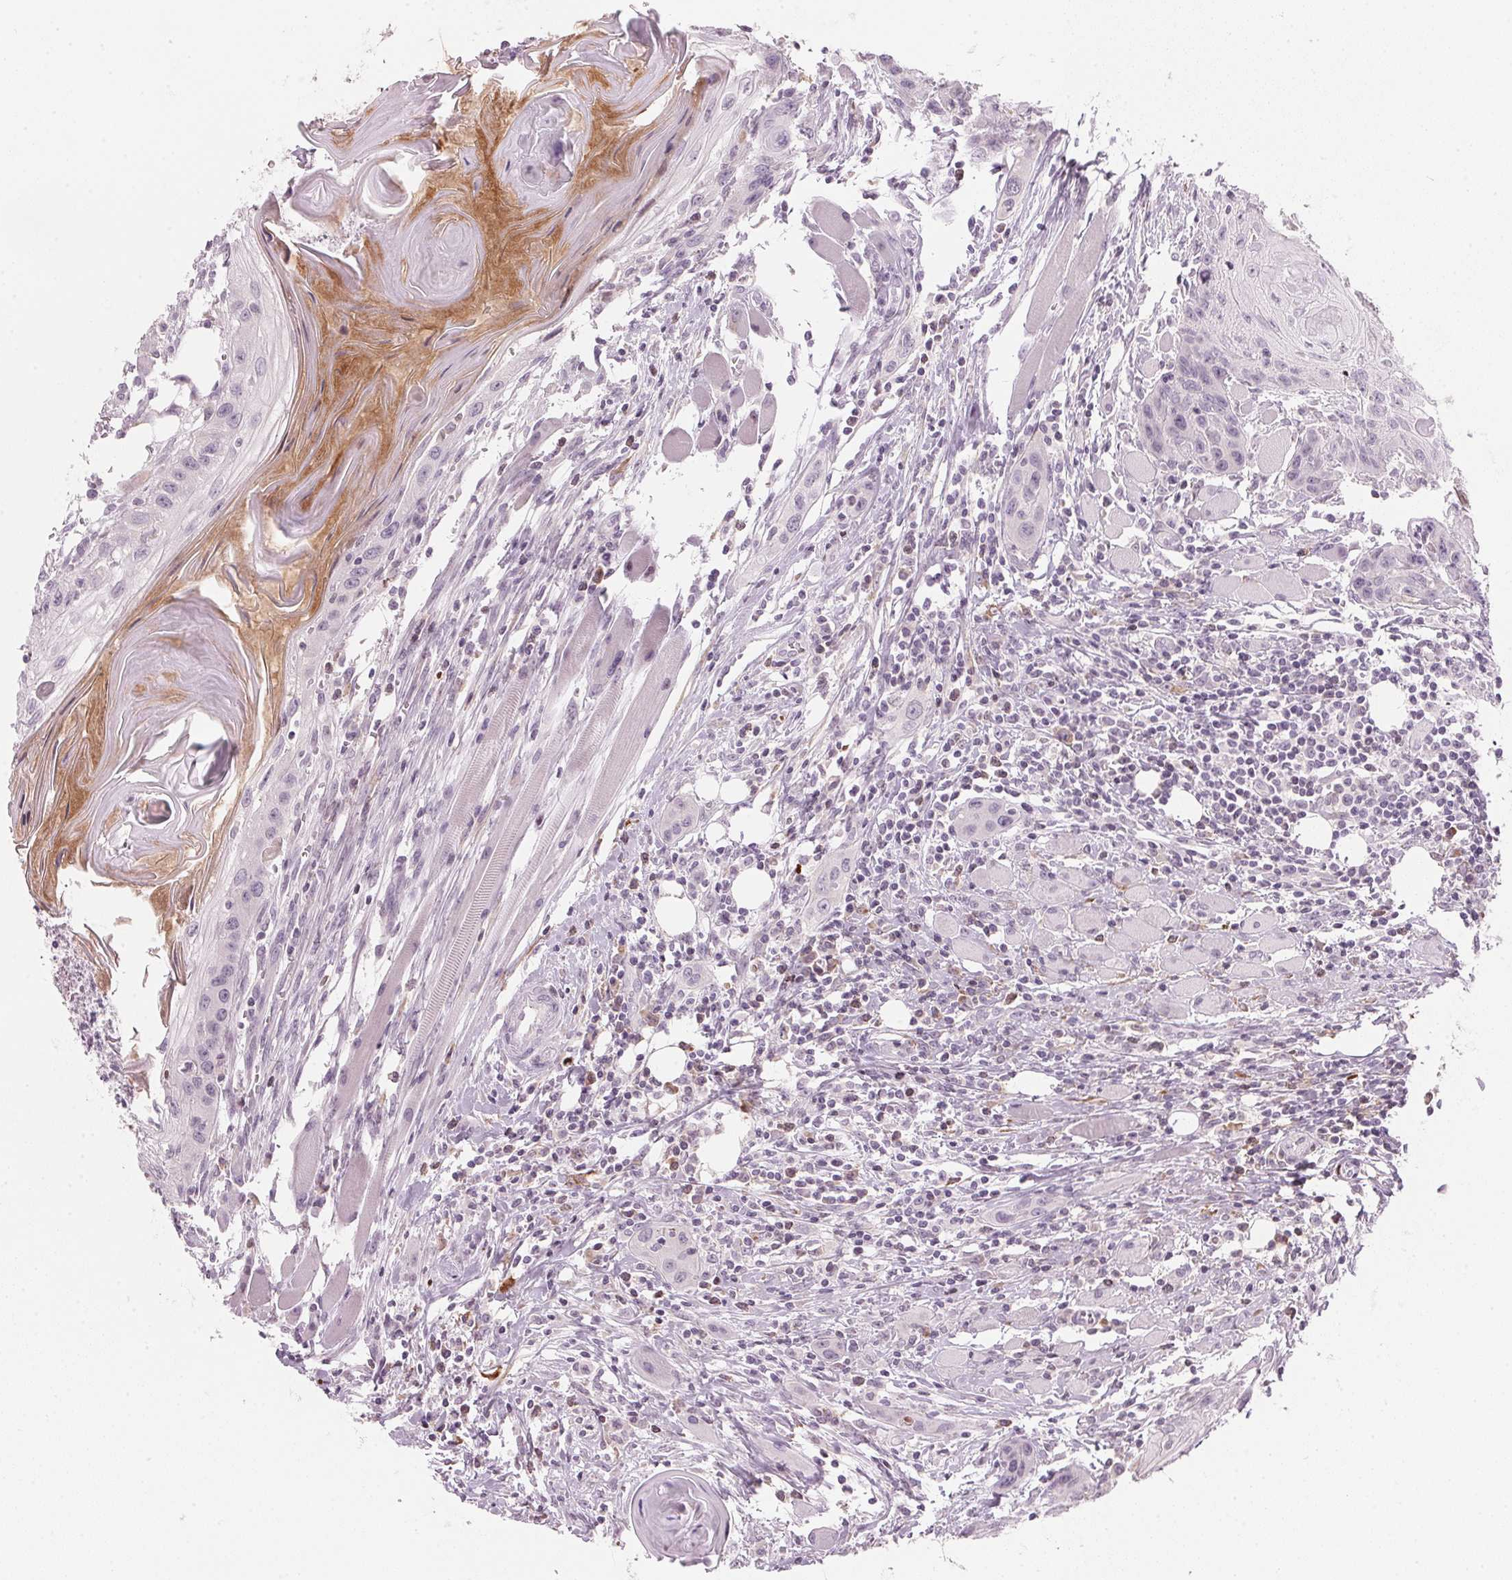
{"staining": {"intensity": "negative", "quantity": "none", "location": "none"}, "tissue": "head and neck cancer", "cell_type": "Tumor cells", "image_type": "cancer", "snomed": [{"axis": "morphology", "description": "Squamous cell carcinoma, NOS"}, {"axis": "topography", "description": "Oral tissue"}, {"axis": "topography", "description": "Head-Neck"}], "caption": "Immunohistochemistry of human head and neck cancer (squamous cell carcinoma) reveals no positivity in tumor cells.", "gene": "SFRP4", "patient": {"sex": "male", "age": 58}}